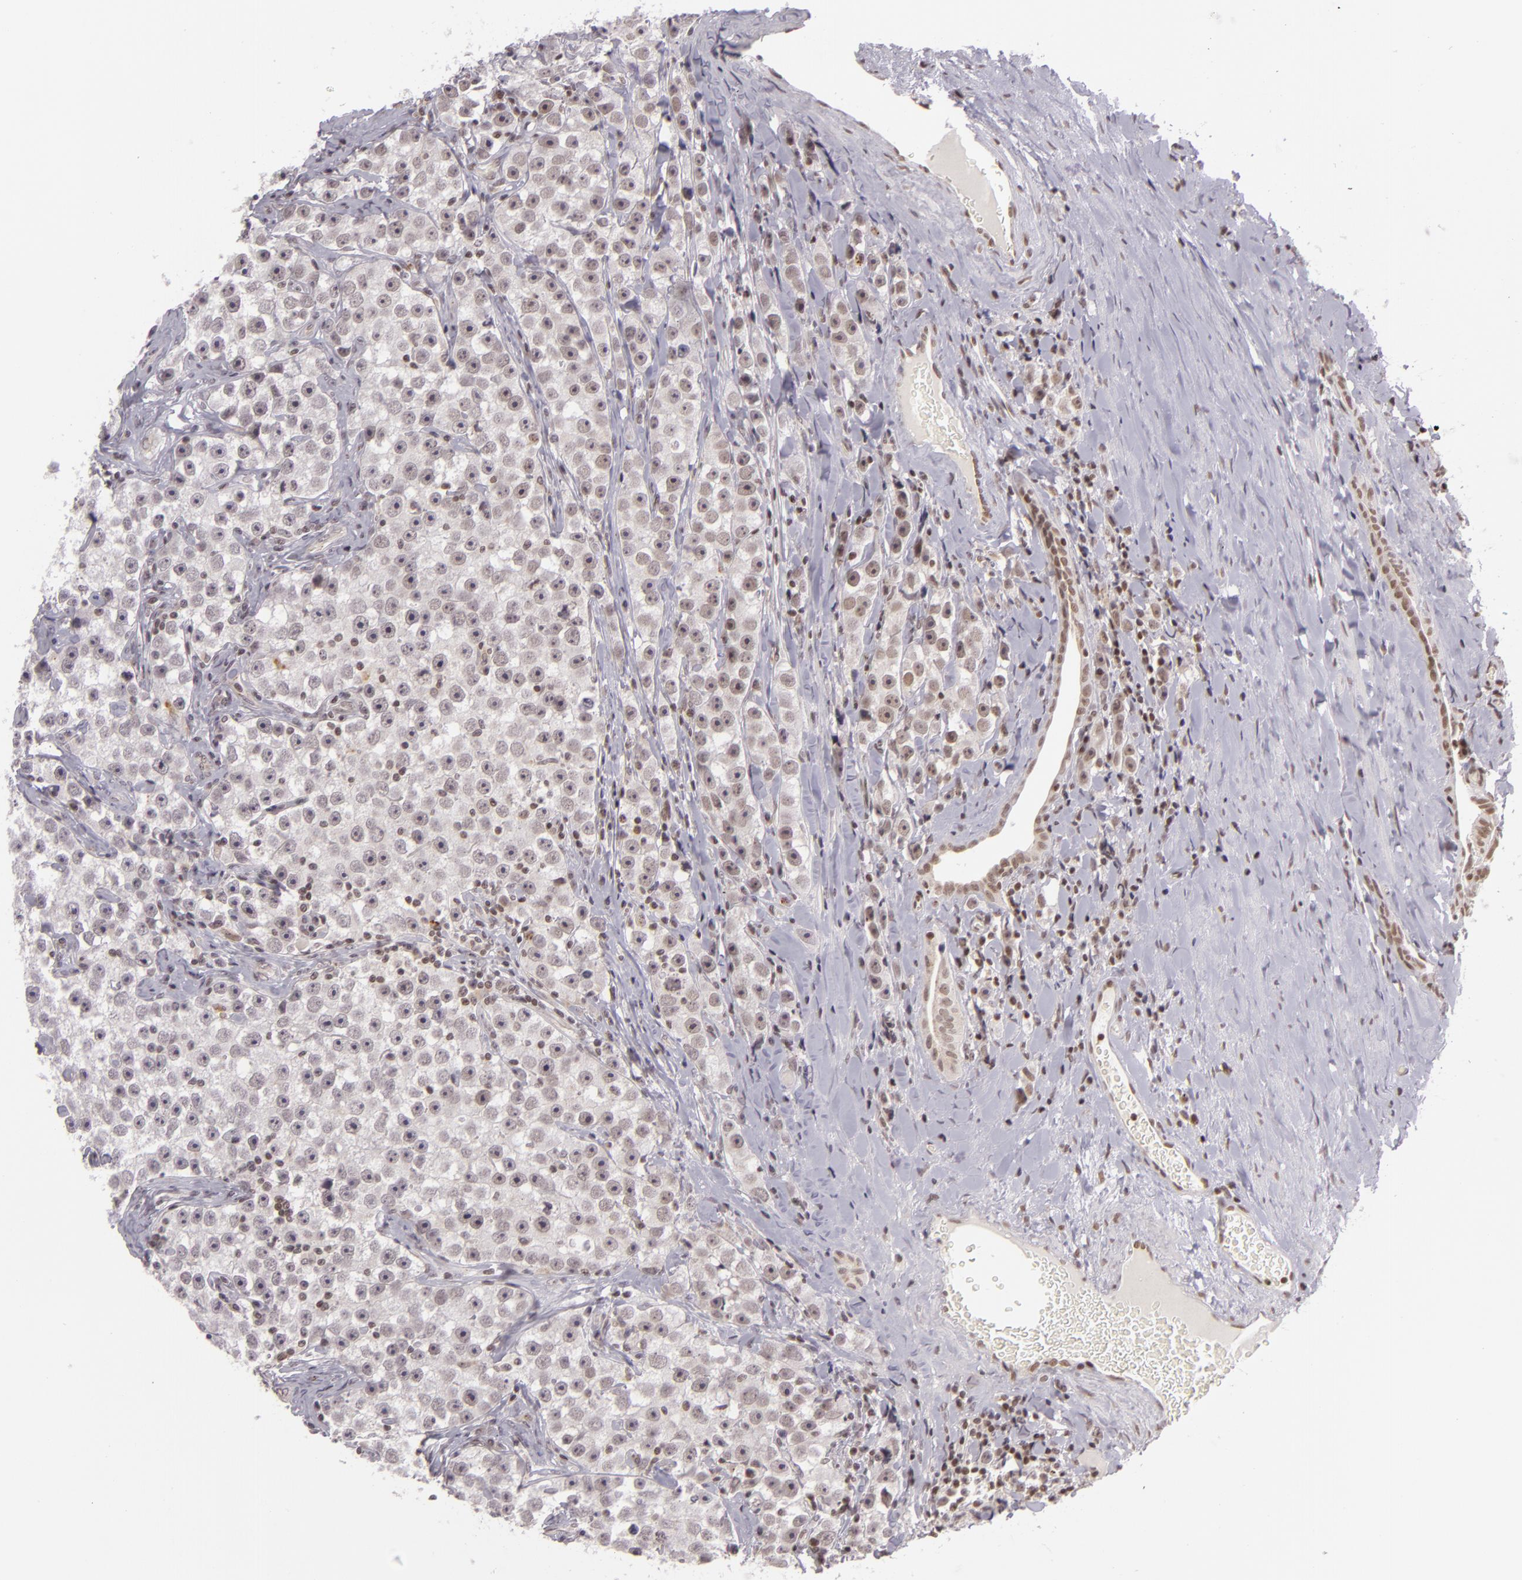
{"staining": {"intensity": "weak", "quantity": "25%-75%", "location": "nuclear"}, "tissue": "testis cancer", "cell_type": "Tumor cells", "image_type": "cancer", "snomed": [{"axis": "morphology", "description": "Seminoma, NOS"}, {"axis": "topography", "description": "Testis"}], "caption": "Testis cancer (seminoma) stained for a protein (brown) displays weak nuclear positive expression in about 25%-75% of tumor cells.", "gene": "ZFX", "patient": {"sex": "male", "age": 32}}